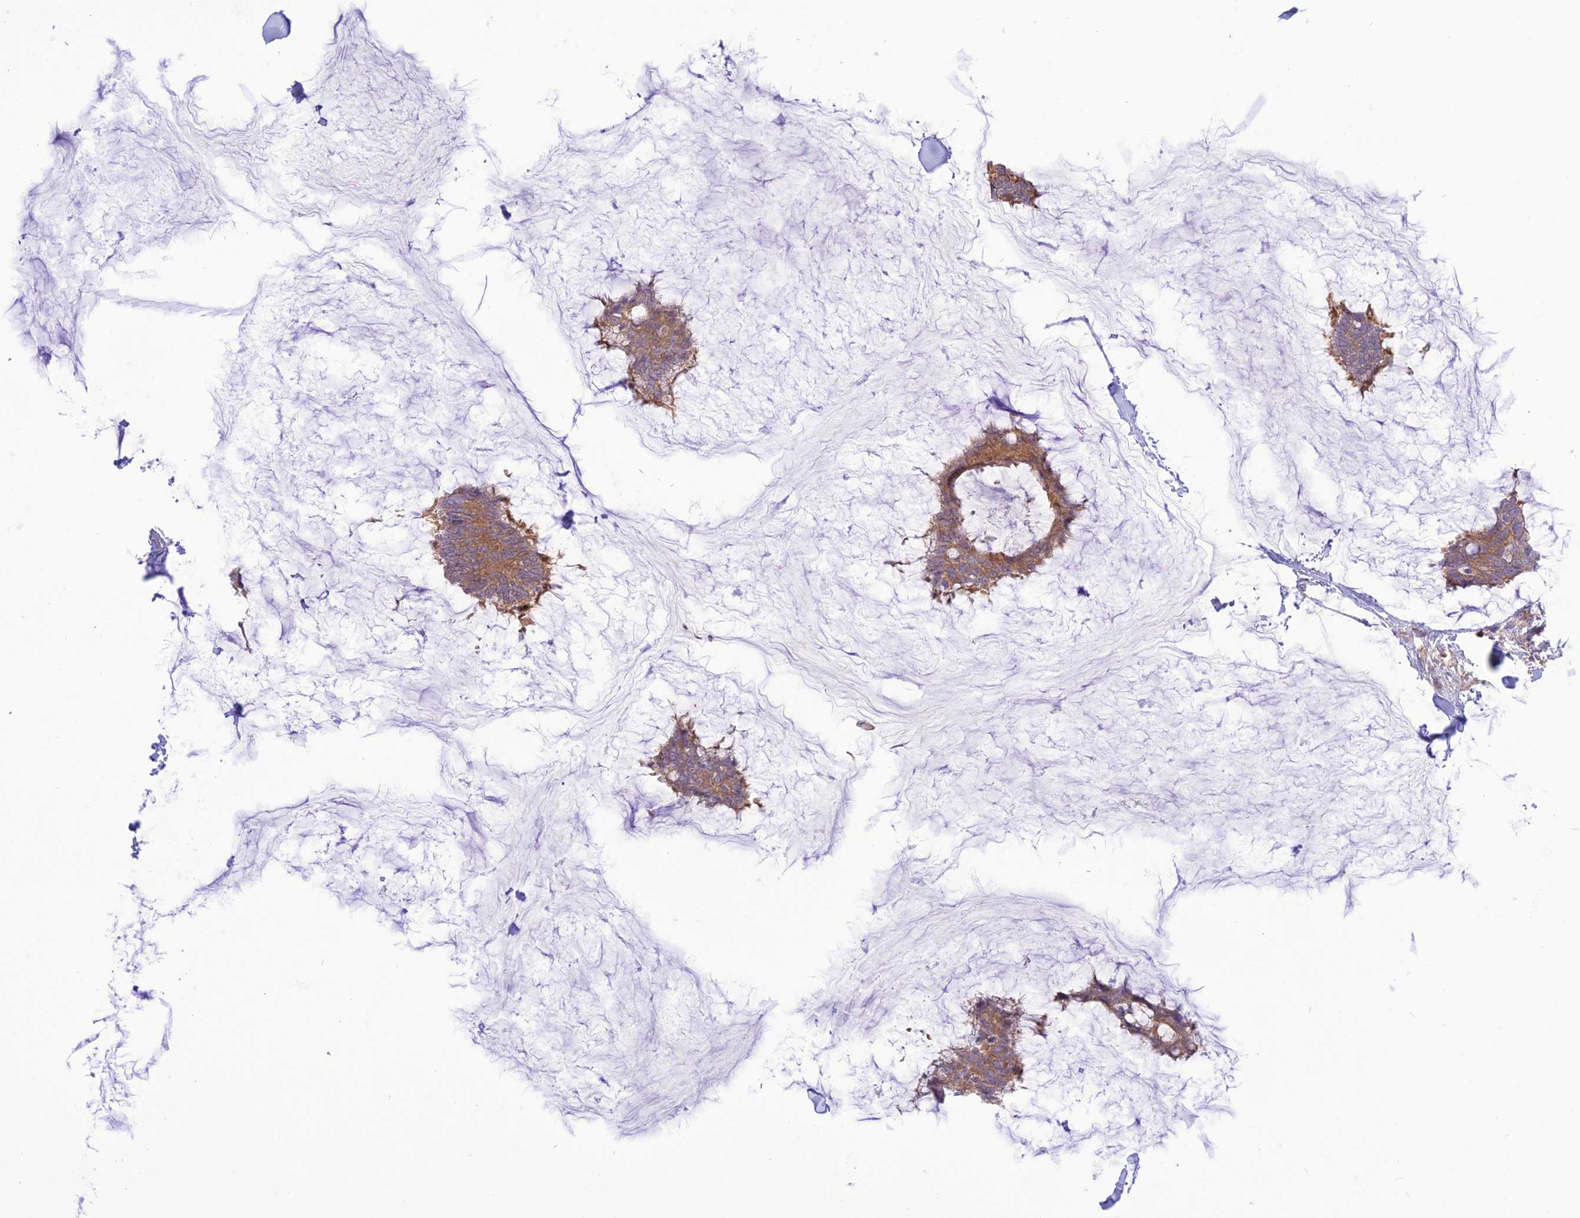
{"staining": {"intensity": "moderate", "quantity": ">75%", "location": "cytoplasmic/membranous"}, "tissue": "breast cancer", "cell_type": "Tumor cells", "image_type": "cancer", "snomed": [{"axis": "morphology", "description": "Duct carcinoma"}, {"axis": "topography", "description": "Breast"}], "caption": "Immunohistochemistry (IHC) micrograph of neoplastic tissue: infiltrating ductal carcinoma (breast) stained using immunohistochemistry exhibits medium levels of moderate protein expression localized specifically in the cytoplasmic/membranous of tumor cells, appearing as a cytoplasmic/membranous brown color.", "gene": "FCHSD1", "patient": {"sex": "female", "age": 93}}